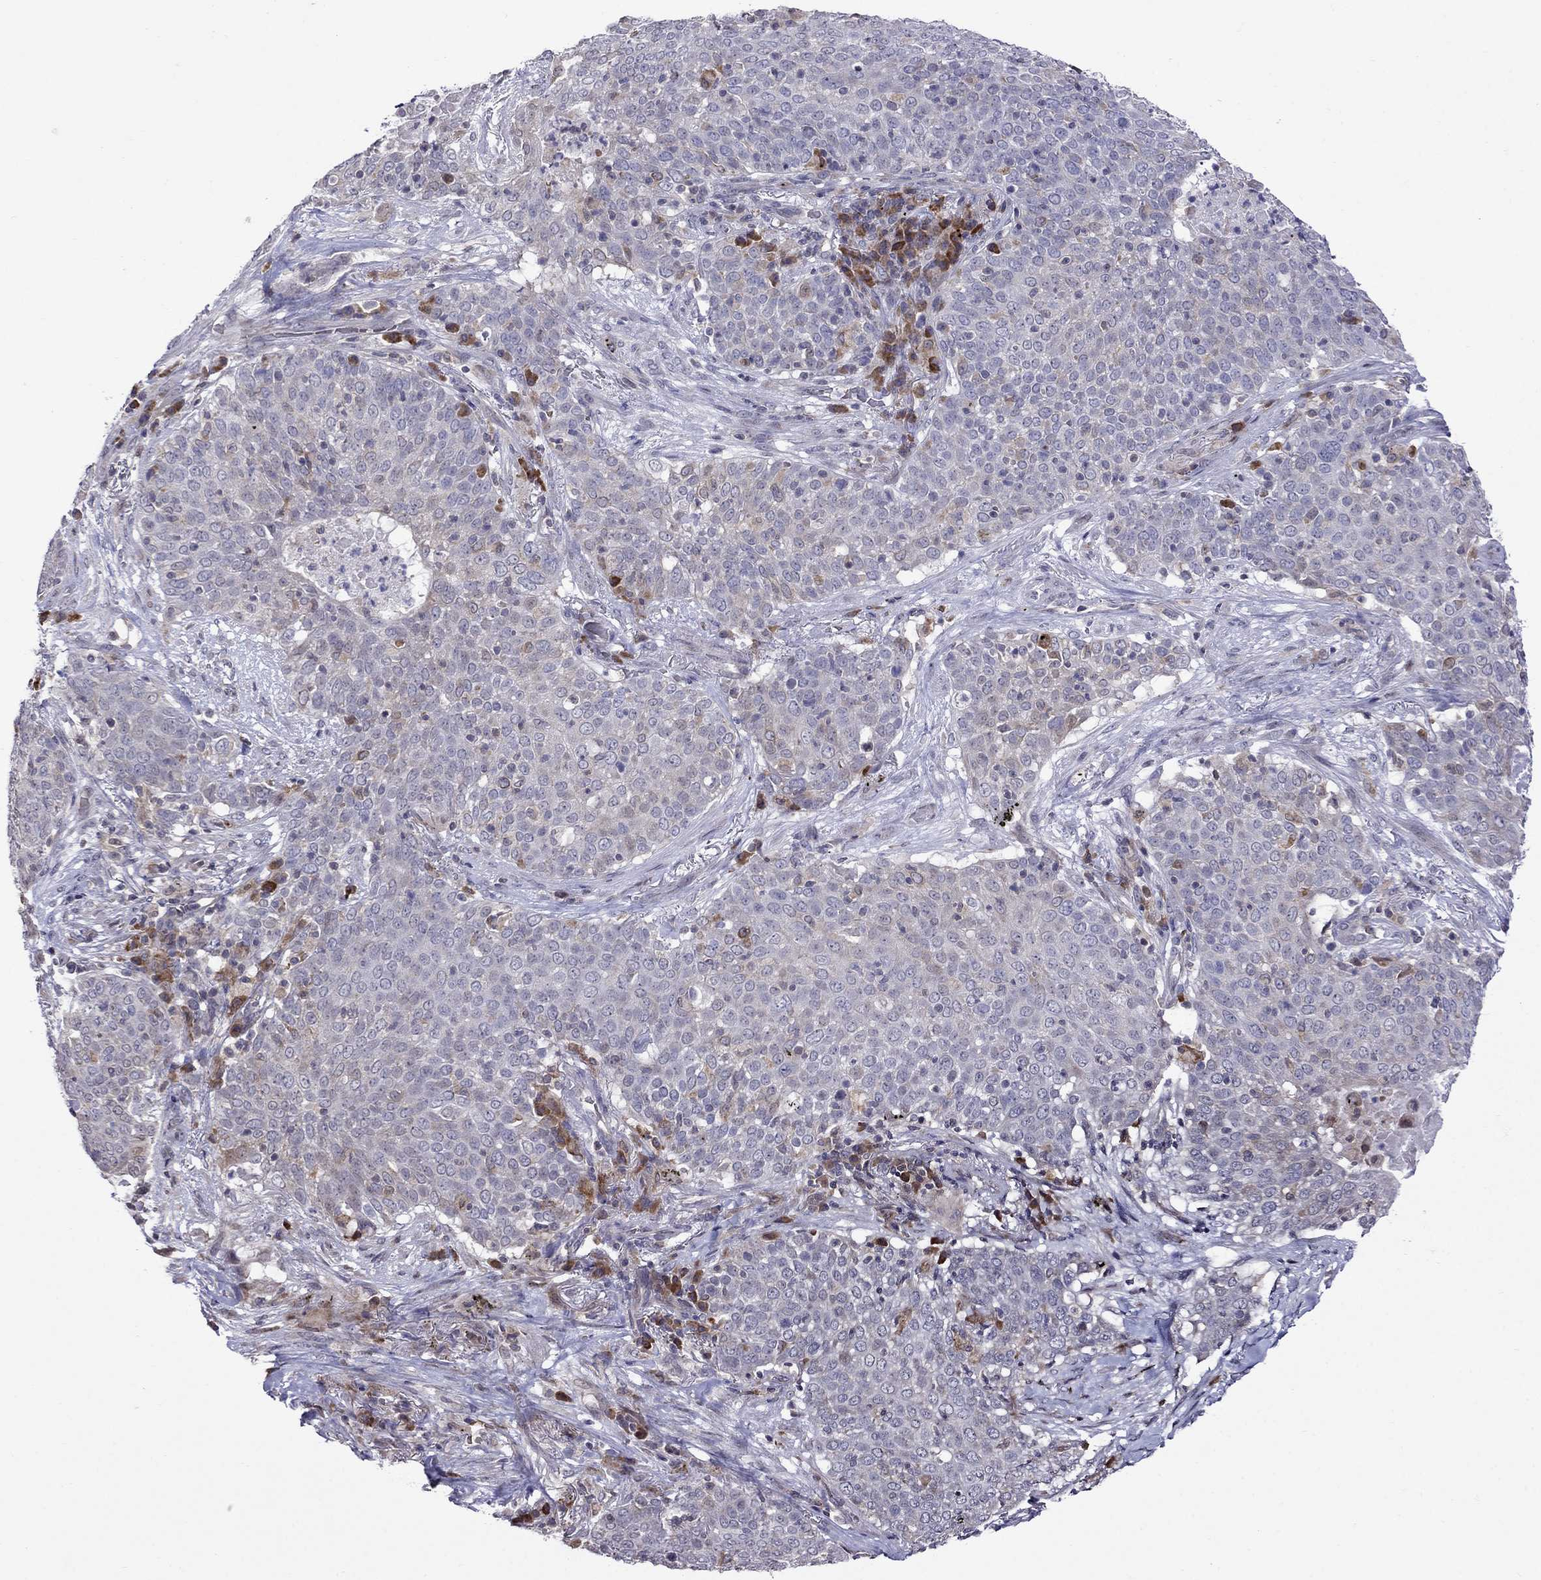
{"staining": {"intensity": "negative", "quantity": "none", "location": "none"}, "tissue": "lung cancer", "cell_type": "Tumor cells", "image_type": "cancer", "snomed": [{"axis": "morphology", "description": "Squamous cell carcinoma, NOS"}, {"axis": "topography", "description": "Lung"}], "caption": "The IHC micrograph has no significant staining in tumor cells of lung cancer tissue.", "gene": "ADAM28", "patient": {"sex": "male", "age": 82}}